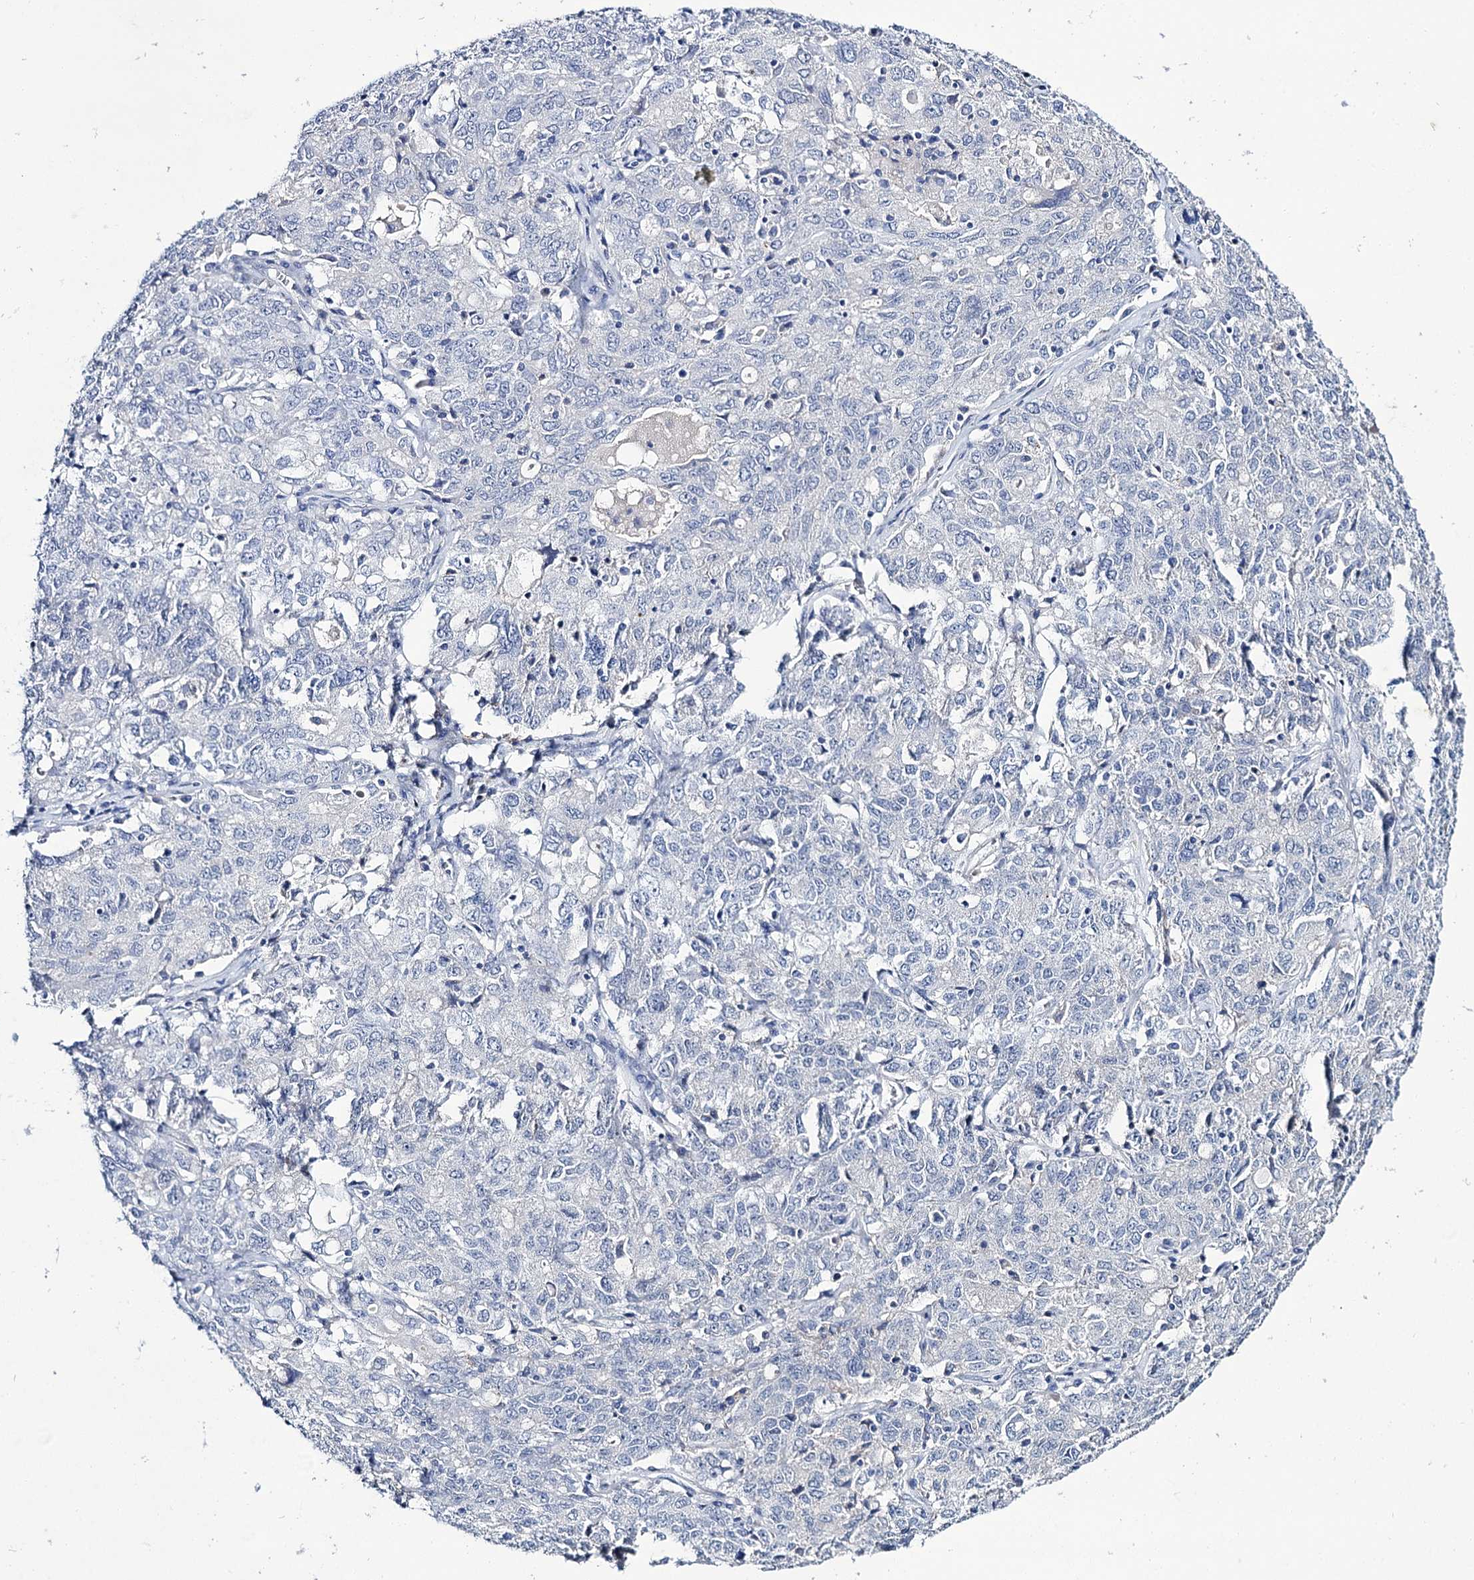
{"staining": {"intensity": "negative", "quantity": "none", "location": "none"}, "tissue": "ovarian cancer", "cell_type": "Tumor cells", "image_type": "cancer", "snomed": [{"axis": "morphology", "description": "Carcinoma, endometroid"}, {"axis": "topography", "description": "Ovary"}], "caption": "Immunohistochemistry (IHC) photomicrograph of neoplastic tissue: ovarian cancer (endometroid carcinoma) stained with DAB (3,3'-diaminobenzidine) displays no significant protein staining in tumor cells.", "gene": "LYZL4", "patient": {"sex": "female", "age": 62}}